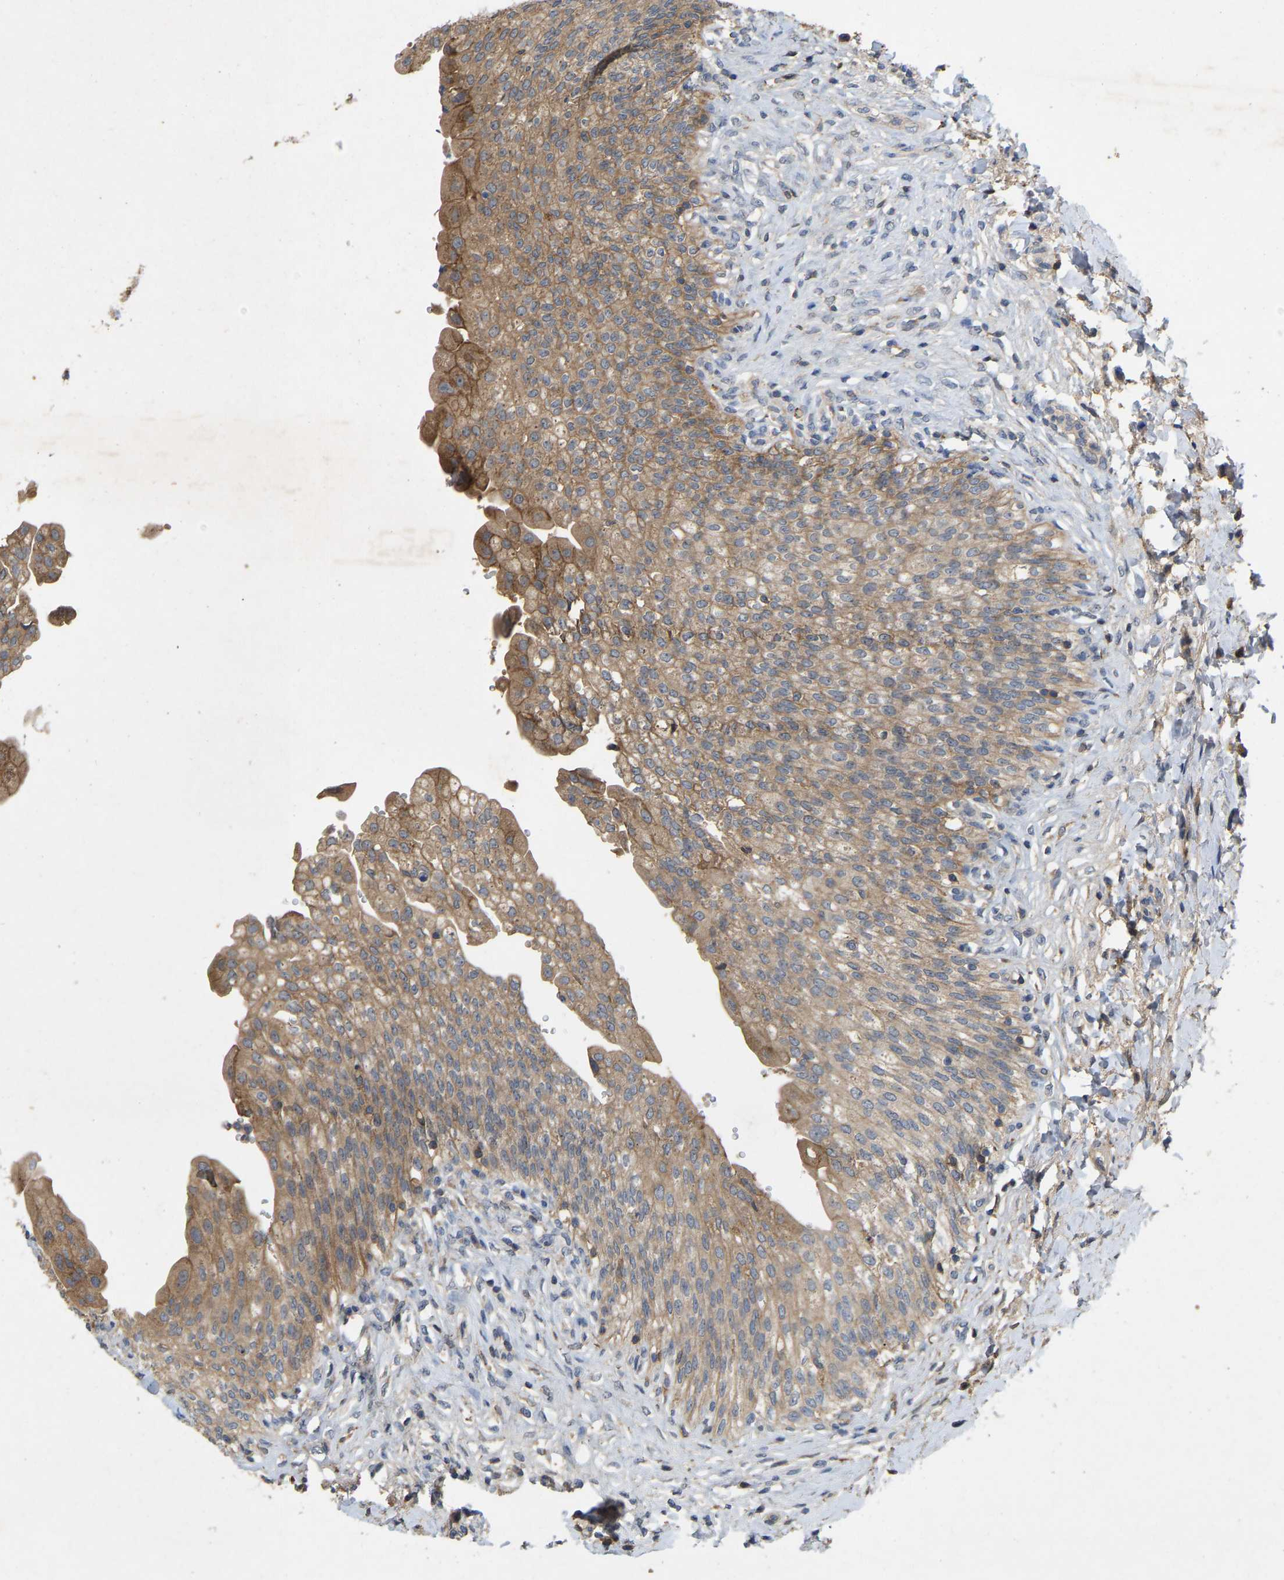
{"staining": {"intensity": "moderate", "quantity": ">75%", "location": "cytoplasmic/membranous"}, "tissue": "urinary bladder", "cell_type": "Urothelial cells", "image_type": "normal", "snomed": [{"axis": "morphology", "description": "Urothelial carcinoma, High grade"}, {"axis": "topography", "description": "Urinary bladder"}], "caption": "A high-resolution photomicrograph shows immunohistochemistry staining of benign urinary bladder, which displays moderate cytoplasmic/membranous positivity in approximately >75% of urothelial cells.", "gene": "LPAR2", "patient": {"sex": "male", "age": 46}}